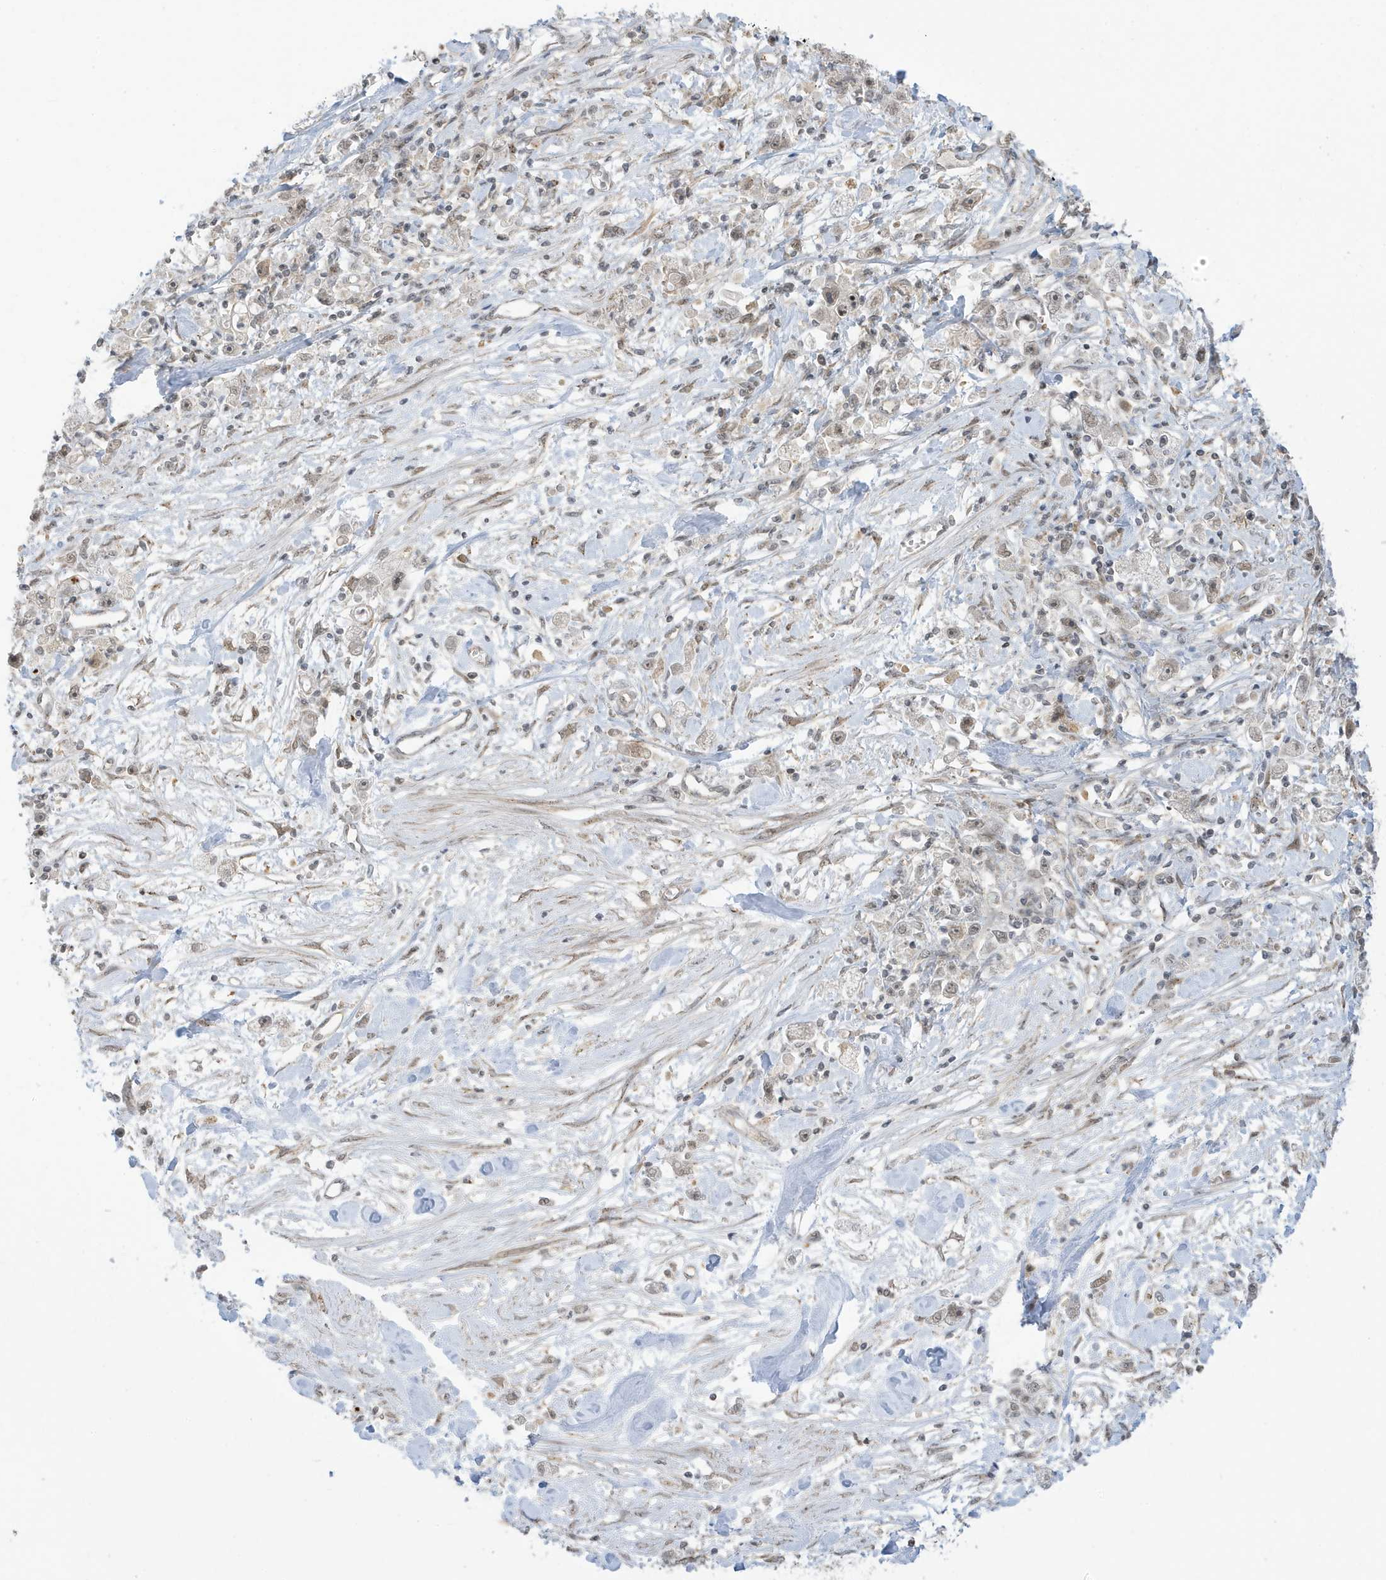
{"staining": {"intensity": "weak", "quantity": ">75%", "location": "nuclear"}, "tissue": "stomach cancer", "cell_type": "Tumor cells", "image_type": "cancer", "snomed": [{"axis": "morphology", "description": "Adenocarcinoma, NOS"}, {"axis": "topography", "description": "Stomach"}], "caption": "There is low levels of weak nuclear expression in tumor cells of stomach adenocarcinoma, as demonstrated by immunohistochemical staining (brown color).", "gene": "TAB3", "patient": {"sex": "female", "age": 59}}